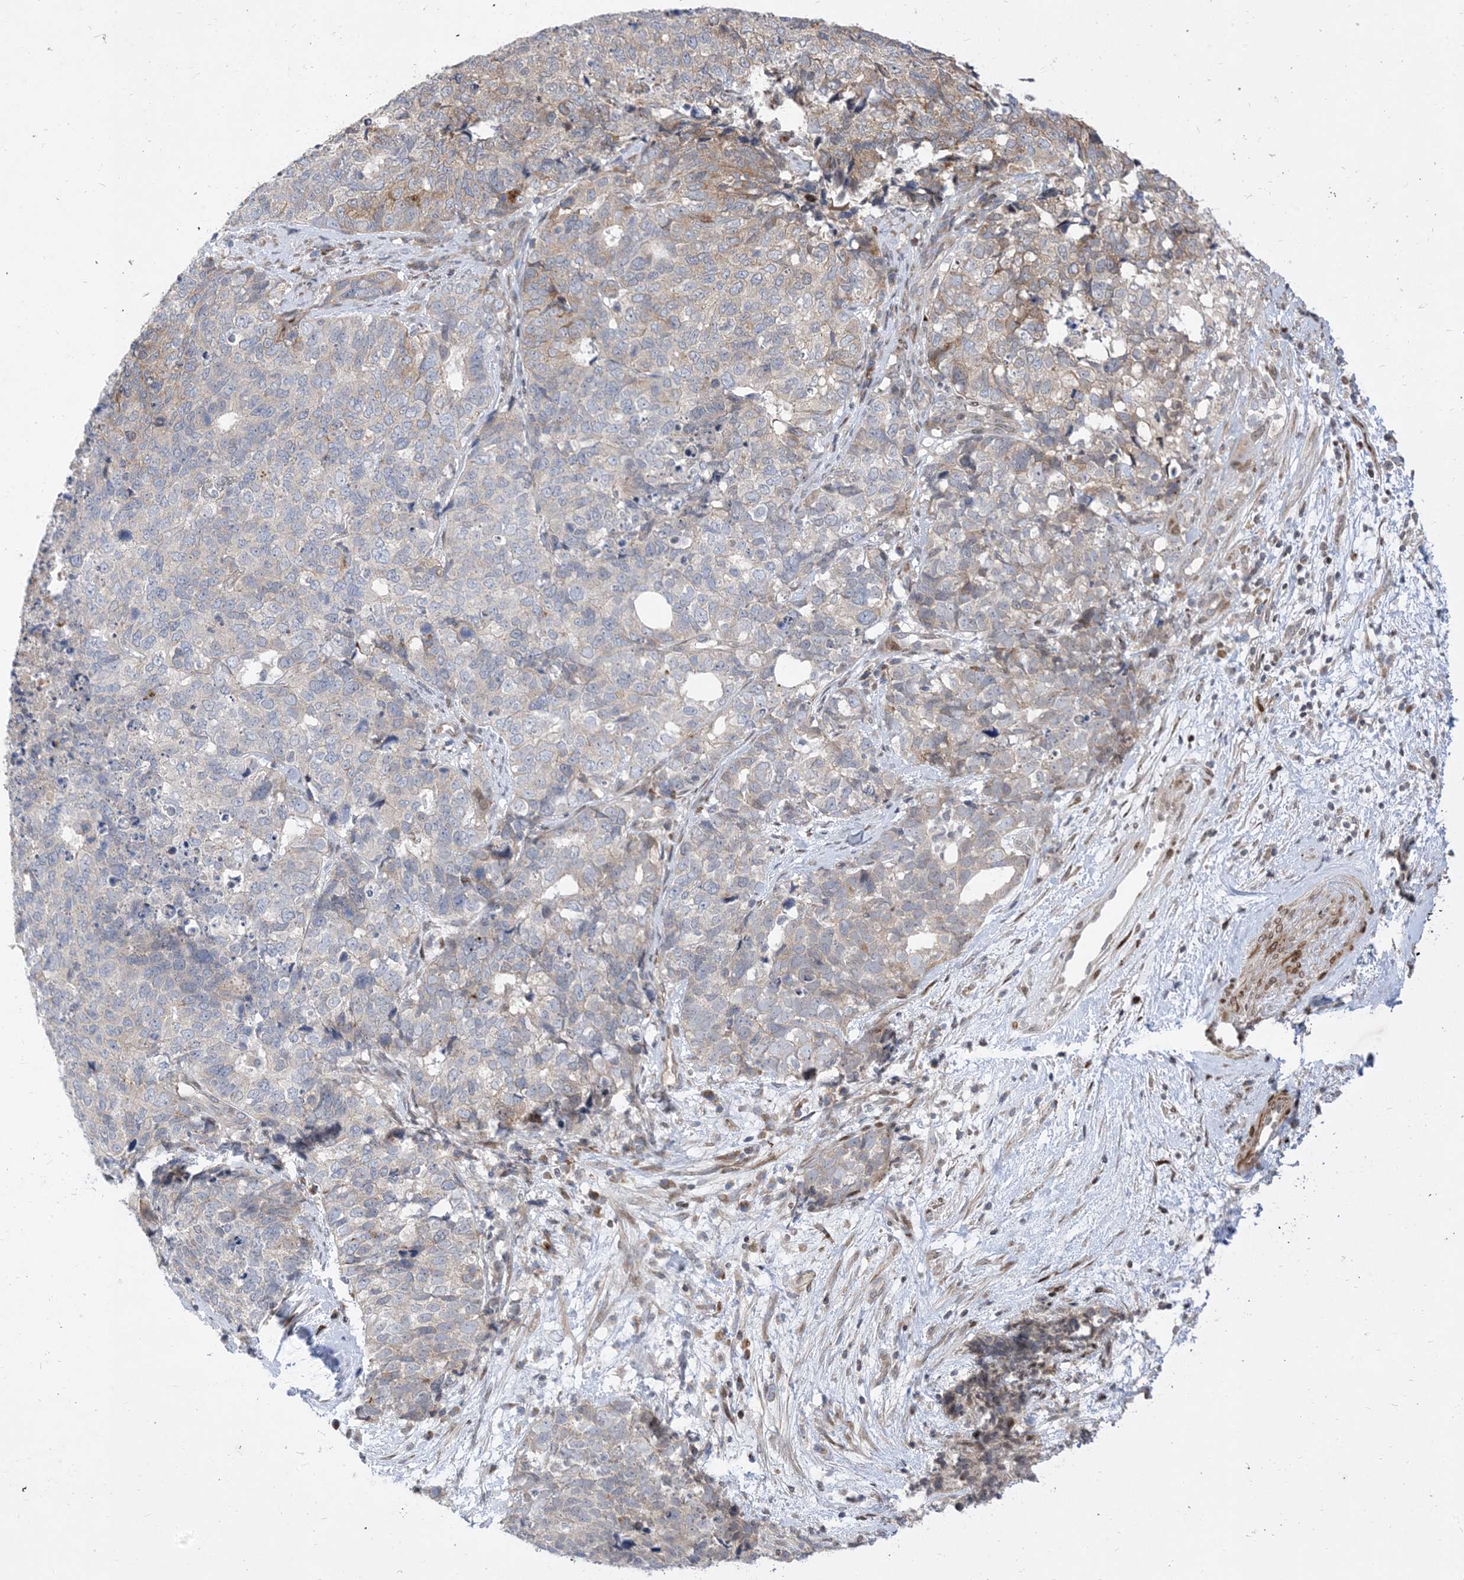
{"staining": {"intensity": "weak", "quantity": "<25%", "location": "cytoplasmic/membranous"}, "tissue": "cervical cancer", "cell_type": "Tumor cells", "image_type": "cancer", "snomed": [{"axis": "morphology", "description": "Squamous cell carcinoma, NOS"}, {"axis": "topography", "description": "Cervix"}], "caption": "Immunohistochemical staining of squamous cell carcinoma (cervical) reveals no significant staining in tumor cells.", "gene": "TYSND1", "patient": {"sex": "female", "age": 63}}